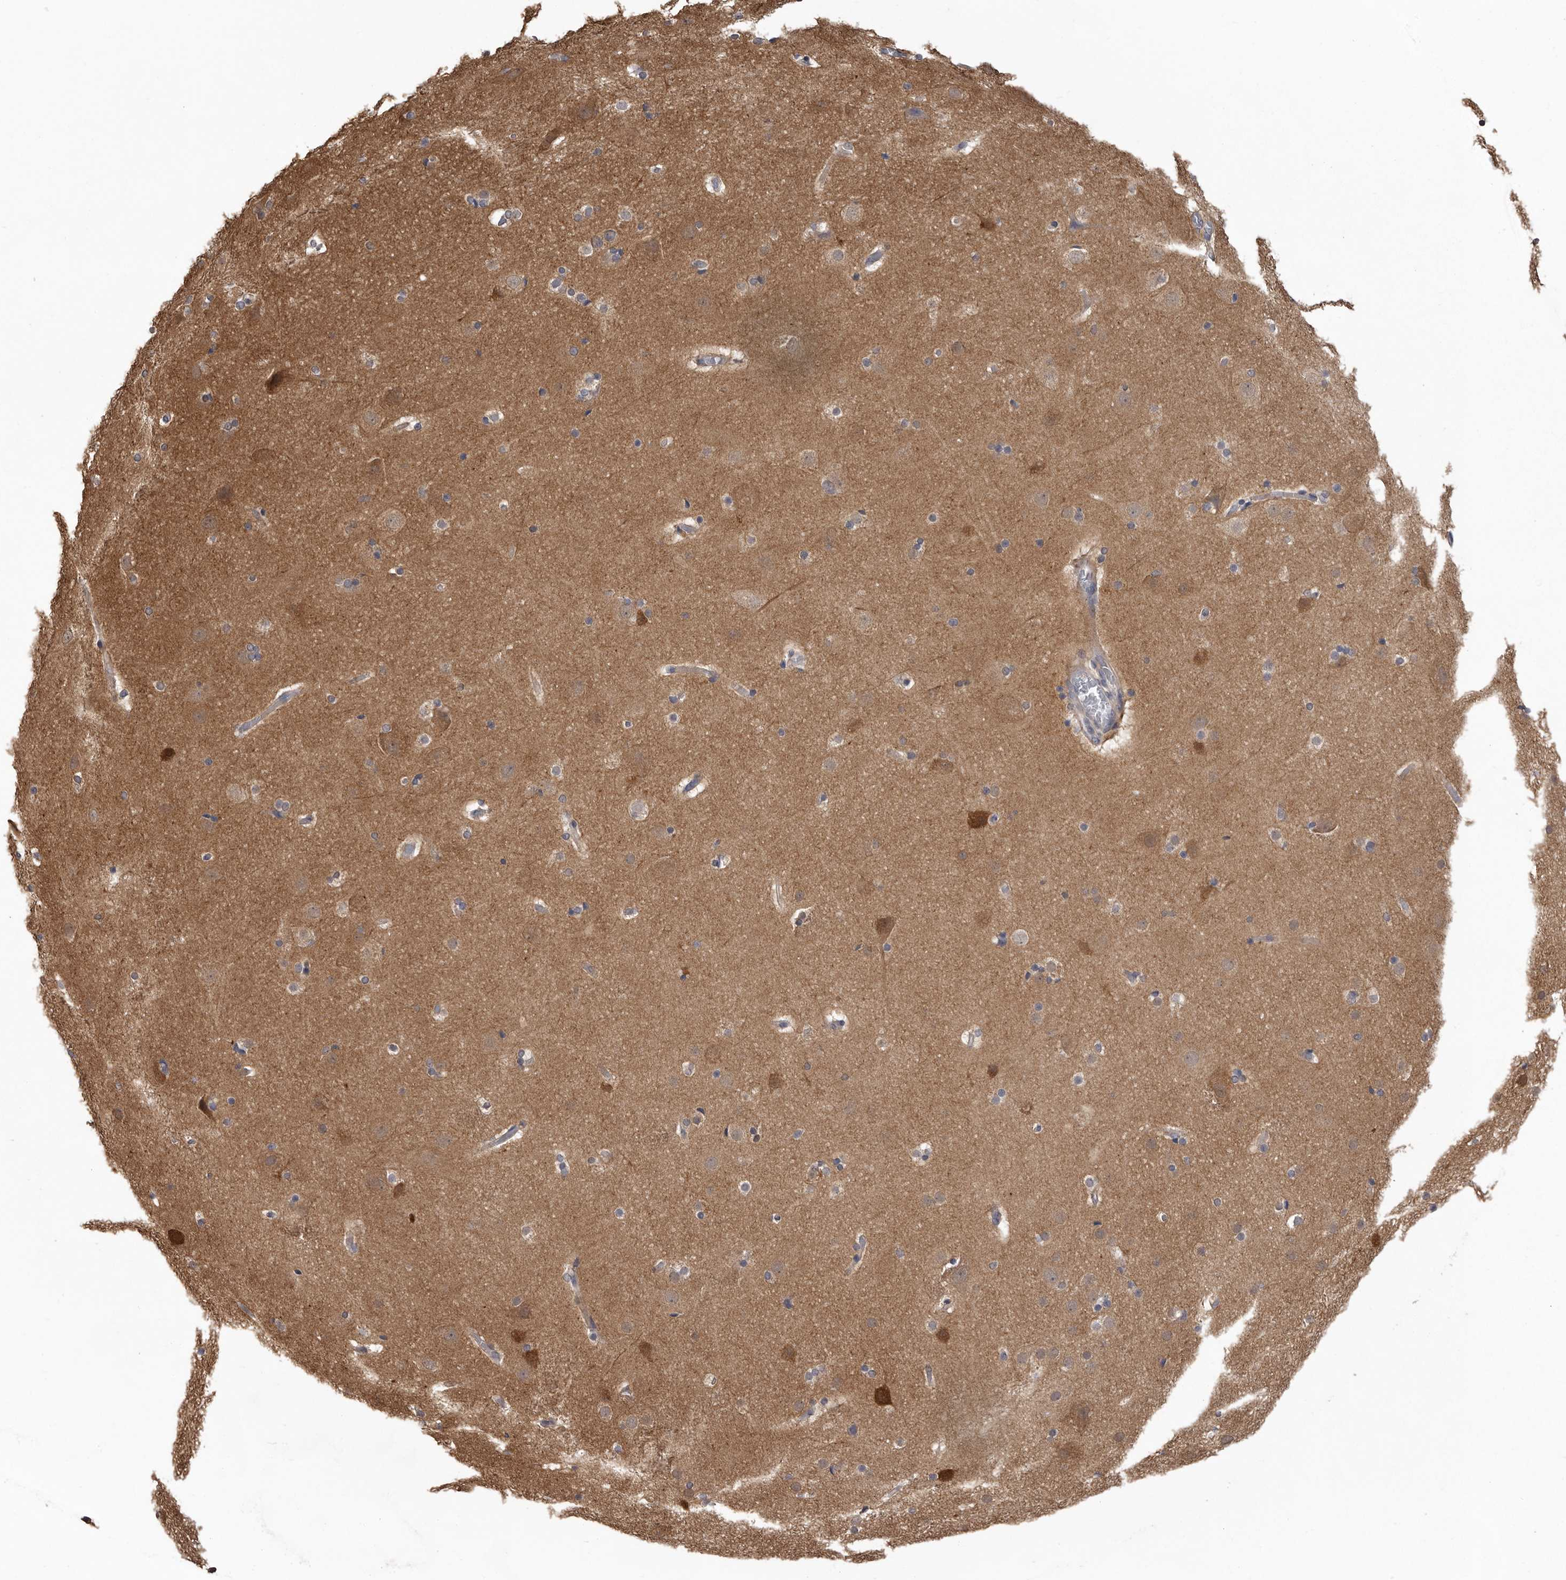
{"staining": {"intensity": "negative", "quantity": "none", "location": "none"}, "tissue": "cerebral cortex", "cell_type": "Endothelial cells", "image_type": "normal", "snomed": [{"axis": "morphology", "description": "Normal tissue, NOS"}, {"axis": "topography", "description": "Cerebral cortex"}], "caption": "Endothelial cells show no significant protein positivity in normal cerebral cortex. (DAB (3,3'-diaminobenzidine) immunohistochemistry (IHC) with hematoxylin counter stain).", "gene": "MDH1", "patient": {"sex": "male", "age": 57}}